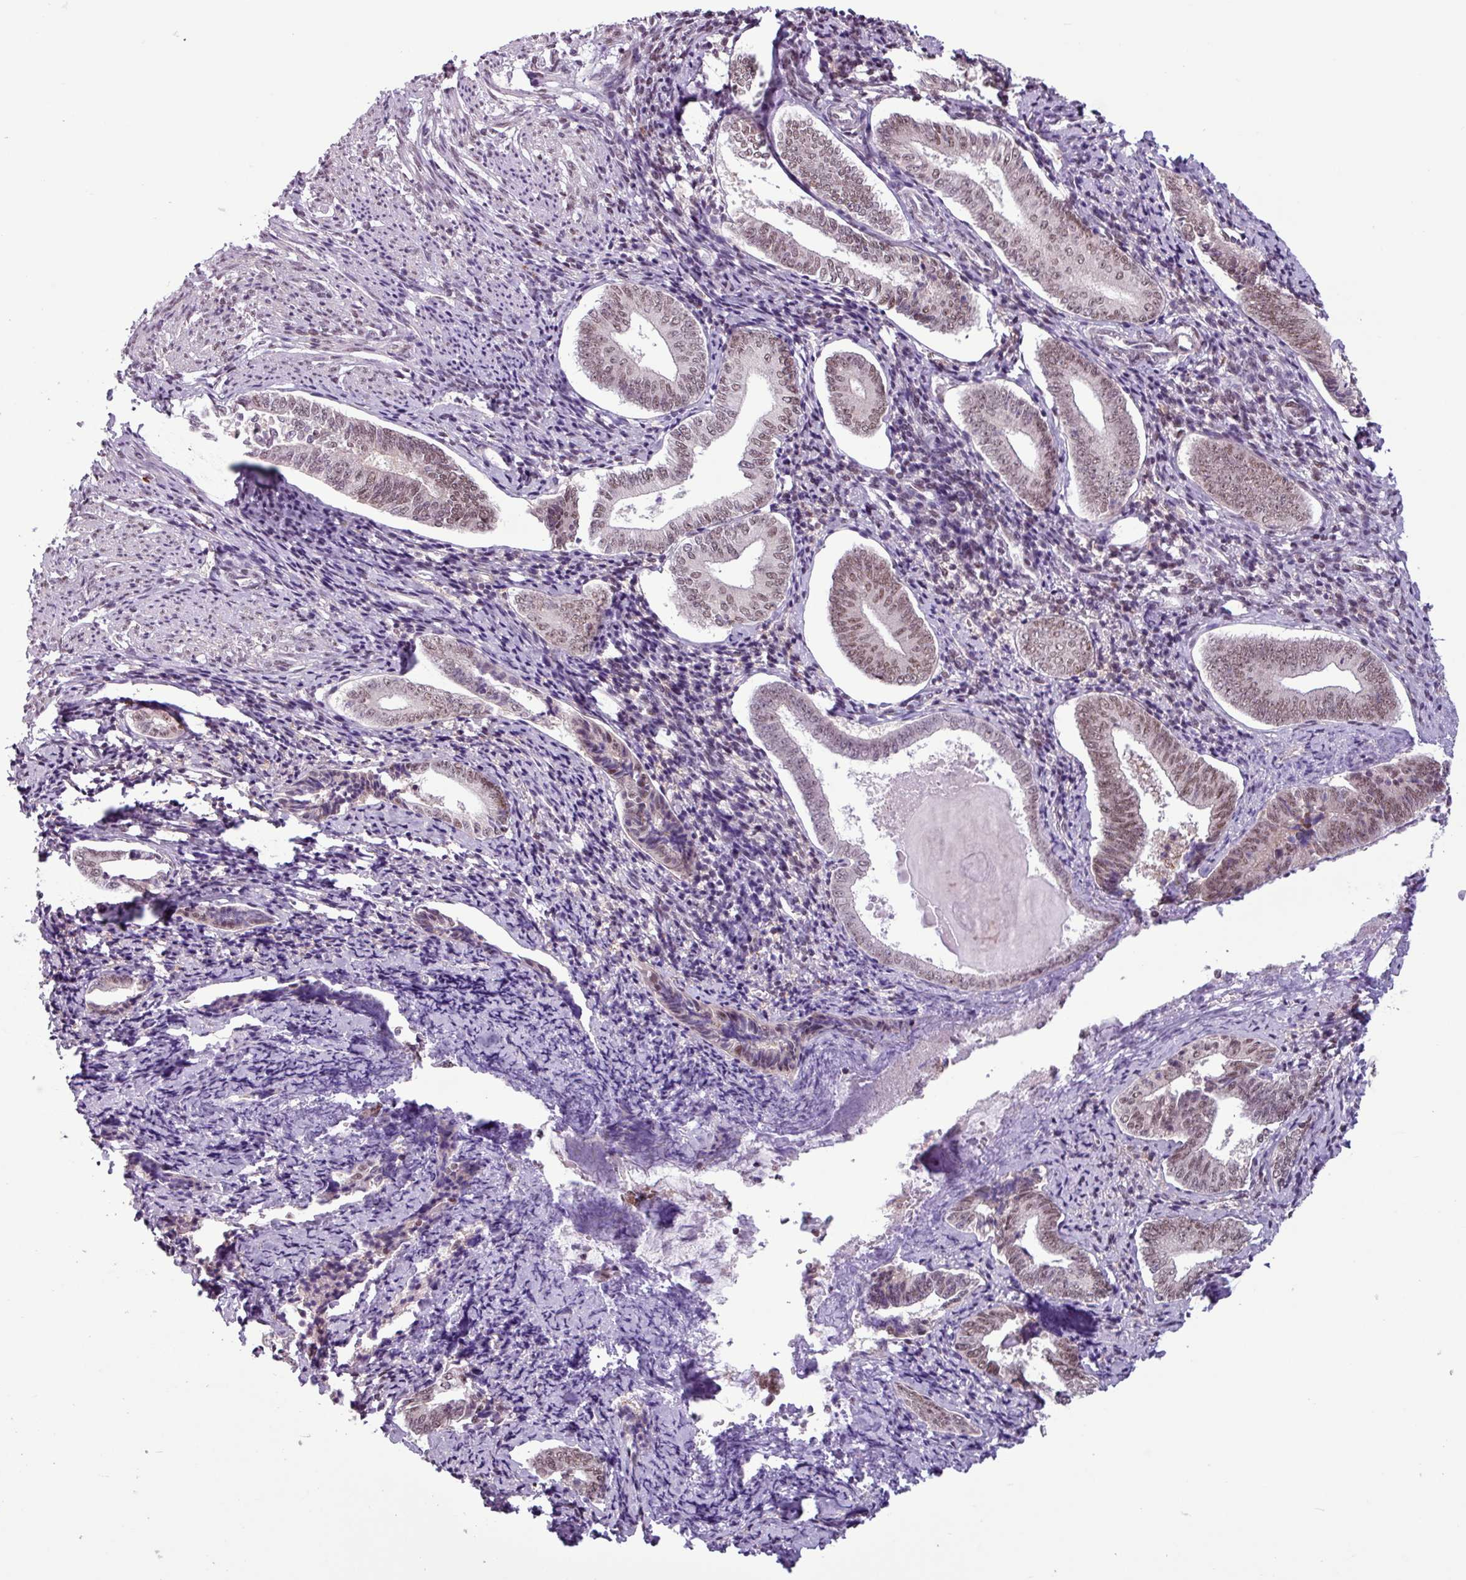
{"staining": {"intensity": "moderate", "quantity": ">75%", "location": "nuclear"}, "tissue": "cervical cancer", "cell_type": "Tumor cells", "image_type": "cancer", "snomed": [{"axis": "morphology", "description": "Squamous cell carcinoma, NOS"}, {"axis": "topography", "description": "Cervix"}], "caption": "Cervical cancer (squamous cell carcinoma) stained with DAB immunohistochemistry (IHC) reveals medium levels of moderate nuclear staining in about >75% of tumor cells.", "gene": "NOTCH2", "patient": {"sex": "female", "age": 59}}